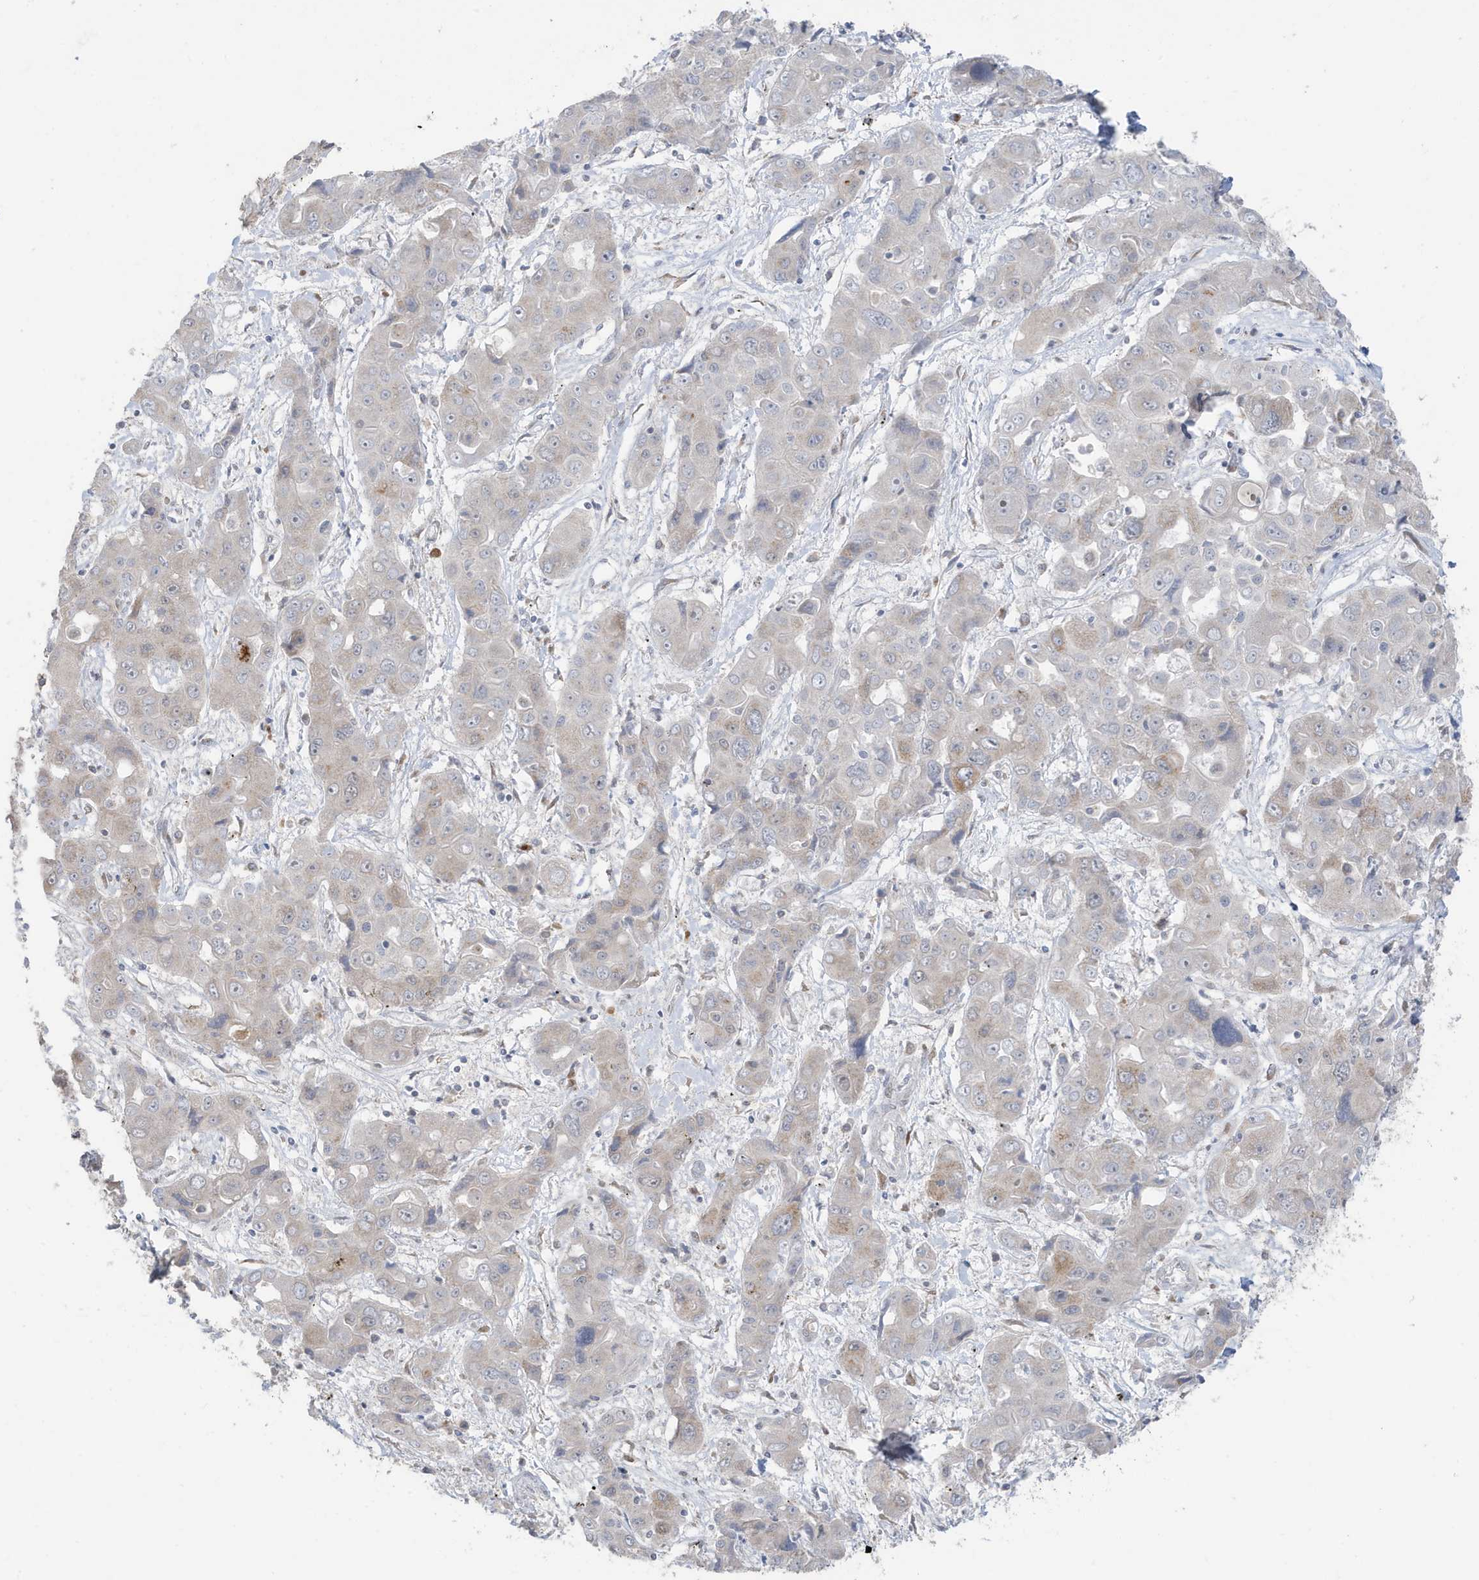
{"staining": {"intensity": "weak", "quantity": "<25%", "location": "cytoplasmic/membranous"}, "tissue": "liver cancer", "cell_type": "Tumor cells", "image_type": "cancer", "snomed": [{"axis": "morphology", "description": "Cholangiocarcinoma"}, {"axis": "topography", "description": "Liver"}], "caption": "Tumor cells show no significant protein positivity in liver cholangiocarcinoma.", "gene": "RER1", "patient": {"sex": "male", "age": 67}}